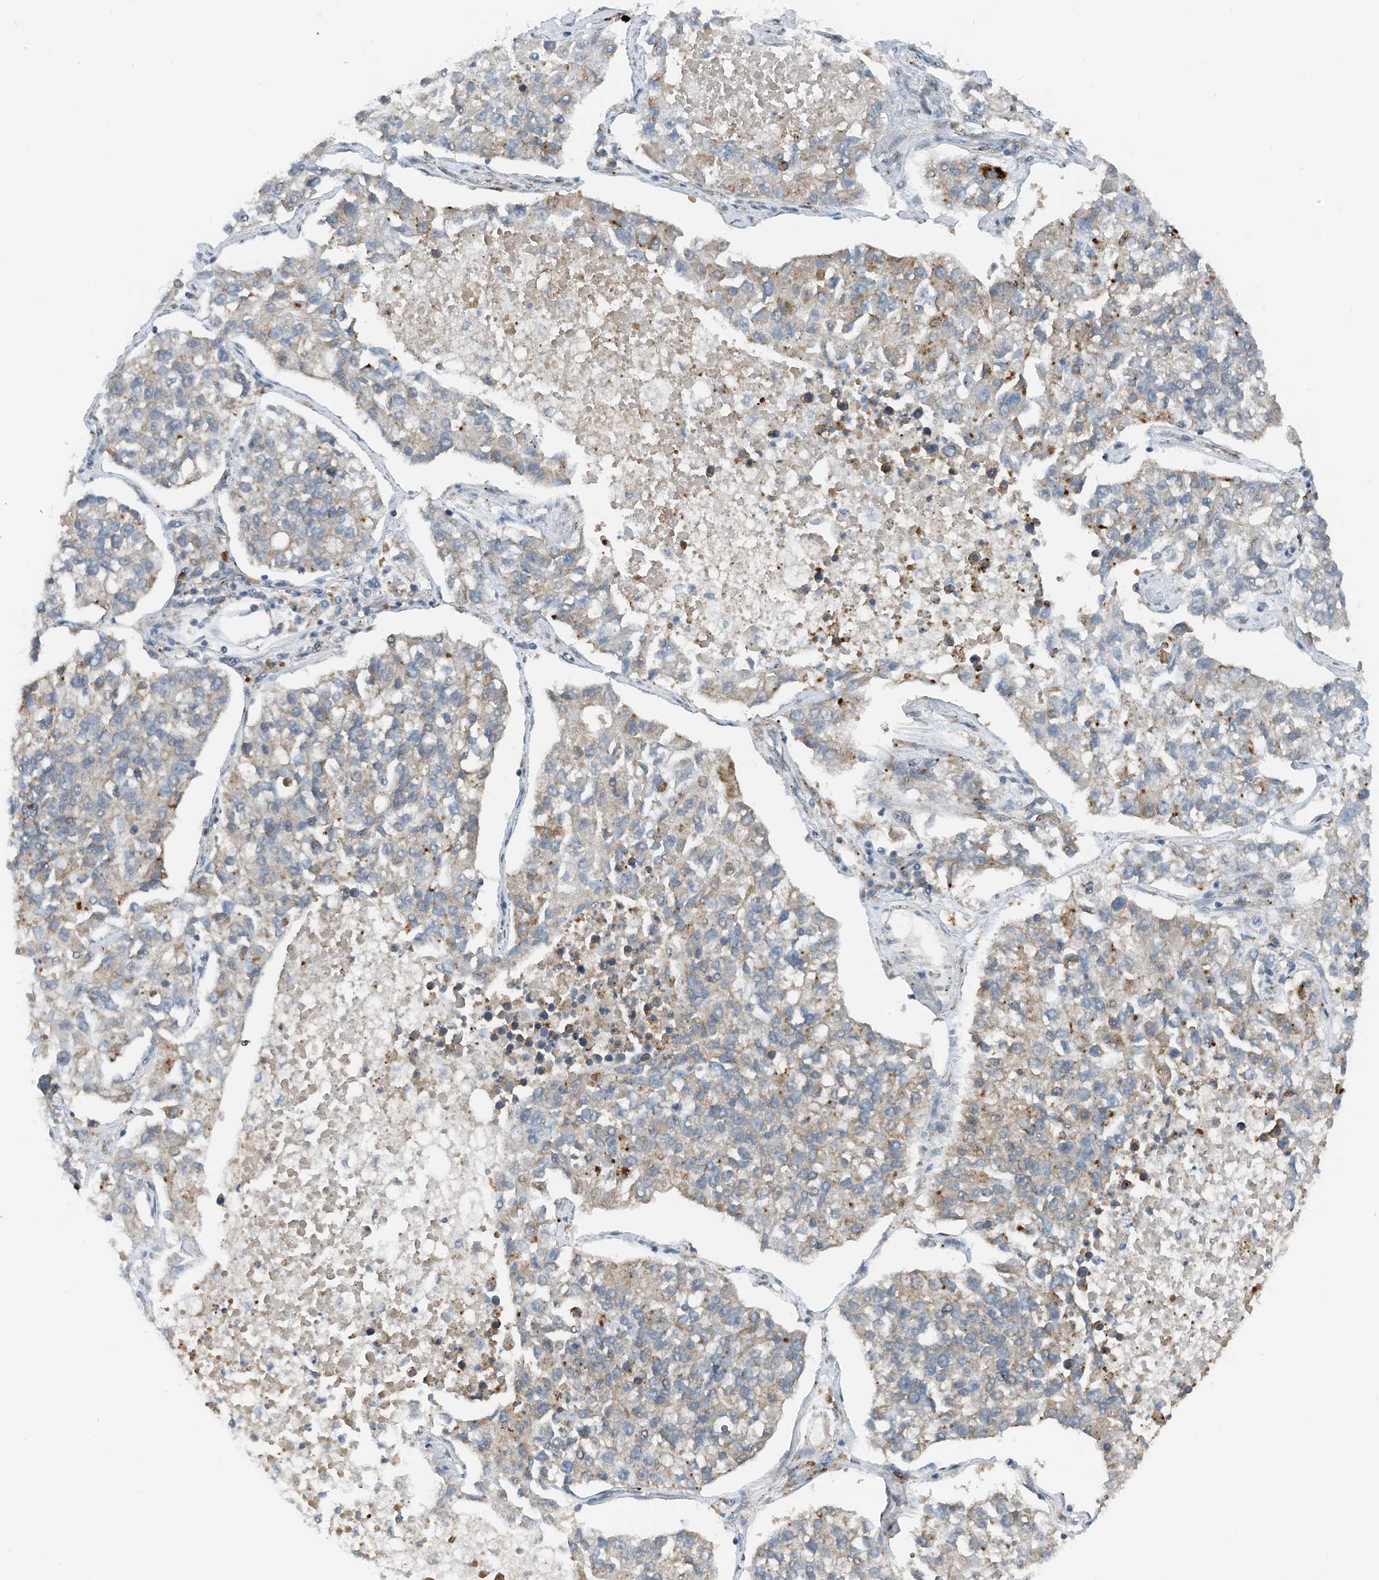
{"staining": {"intensity": "weak", "quantity": "25%-75%", "location": "cytoplasmic/membranous"}, "tissue": "lung cancer", "cell_type": "Tumor cells", "image_type": "cancer", "snomed": [{"axis": "morphology", "description": "Adenocarcinoma, NOS"}, {"axis": "topography", "description": "Lung"}], "caption": "A high-resolution photomicrograph shows immunohistochemistry staining of lung cancer, which reveals weak cytoplasmic/membranous expression in approximately 25%-75% of tumor cells. (DAB (3,3'-diaminobenzidine) = brown stain, brightfield microscopy at high magnification).", "gene": "RMND1", "patient": {"sex": "male", "age": 49}}